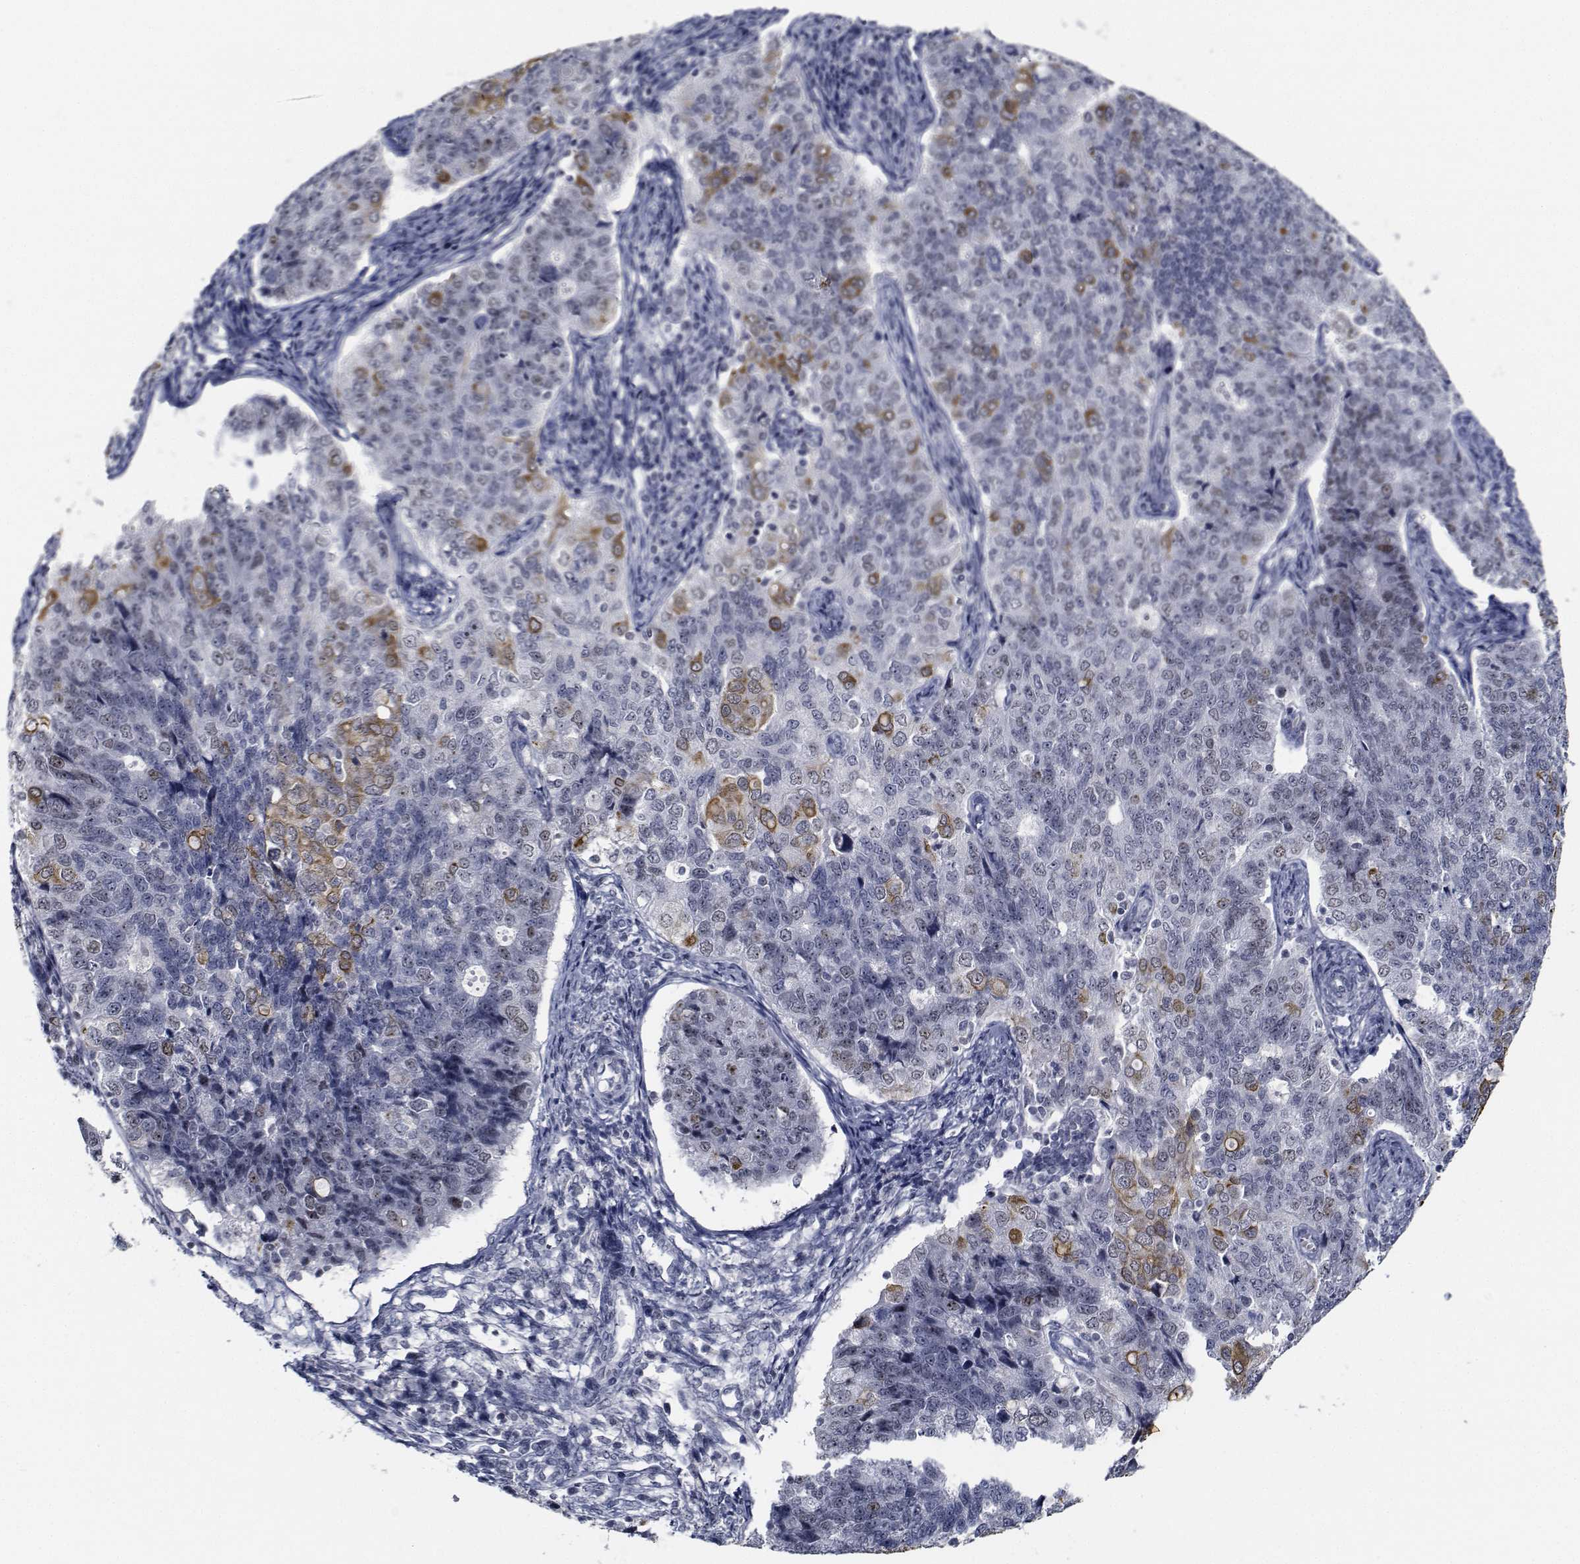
{"staining": {"intensity": "moderate", "quantity": "<25%", "location": "cytoplasmic/membranous"}, "tissue": "endometrial cancer", "cell_type": "Tumor cells", "image_type": "cancer", "snomed": [{"axis": "morphology", "description": "Adenocarcinoma, NOS"}, {"axis": "topography", "description": "Endometrium"}], "caption": "Endometrial adenocarcinoma tissue exhibits moderate cytoplasmic/membranous positivity in approximately <25% of tumor cells", "gene": "NVL", "patient": {"sex": "female", "age": 43}}